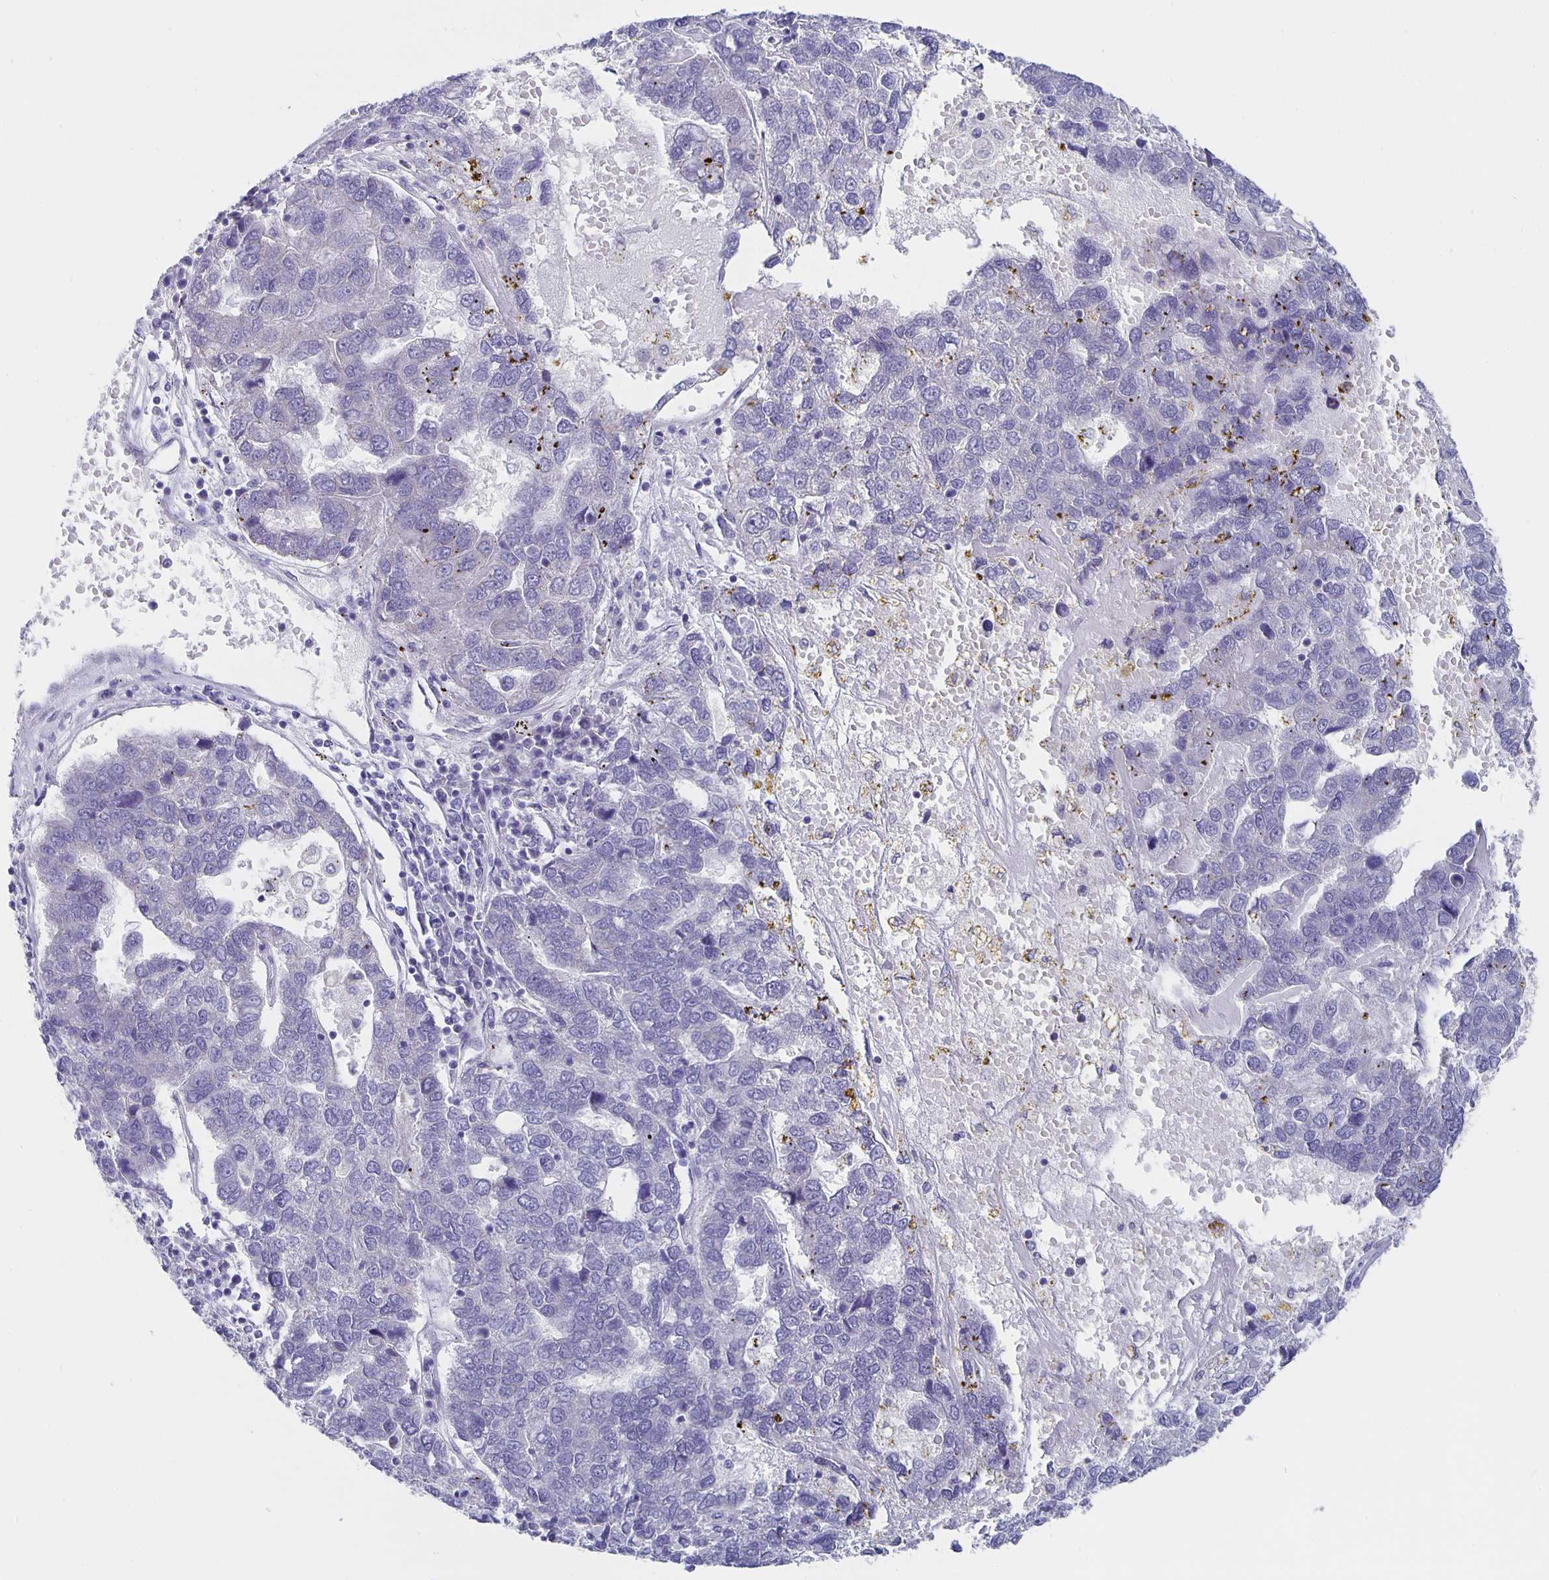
{"staining": {"intensity": "negative", "quantity": "none", "location": "none"}, "tissue": "pancreatic cancer", "cell_type": "Tumor cells", "image_type": "cancer", "snomed": [{"axis": "morphology", "description": "Adenocarcinoma, NOS"}, {"axis": "topography", "description": "Pancreas"}], "caption": "High power microscopy histopathology image of an immunohistochemistry image of pancreatic adenocarcinoma, revealing no significant positivity in tumor cells.", "gene": "CFAP74", "patient": {"sex": "female", "age": 61}}